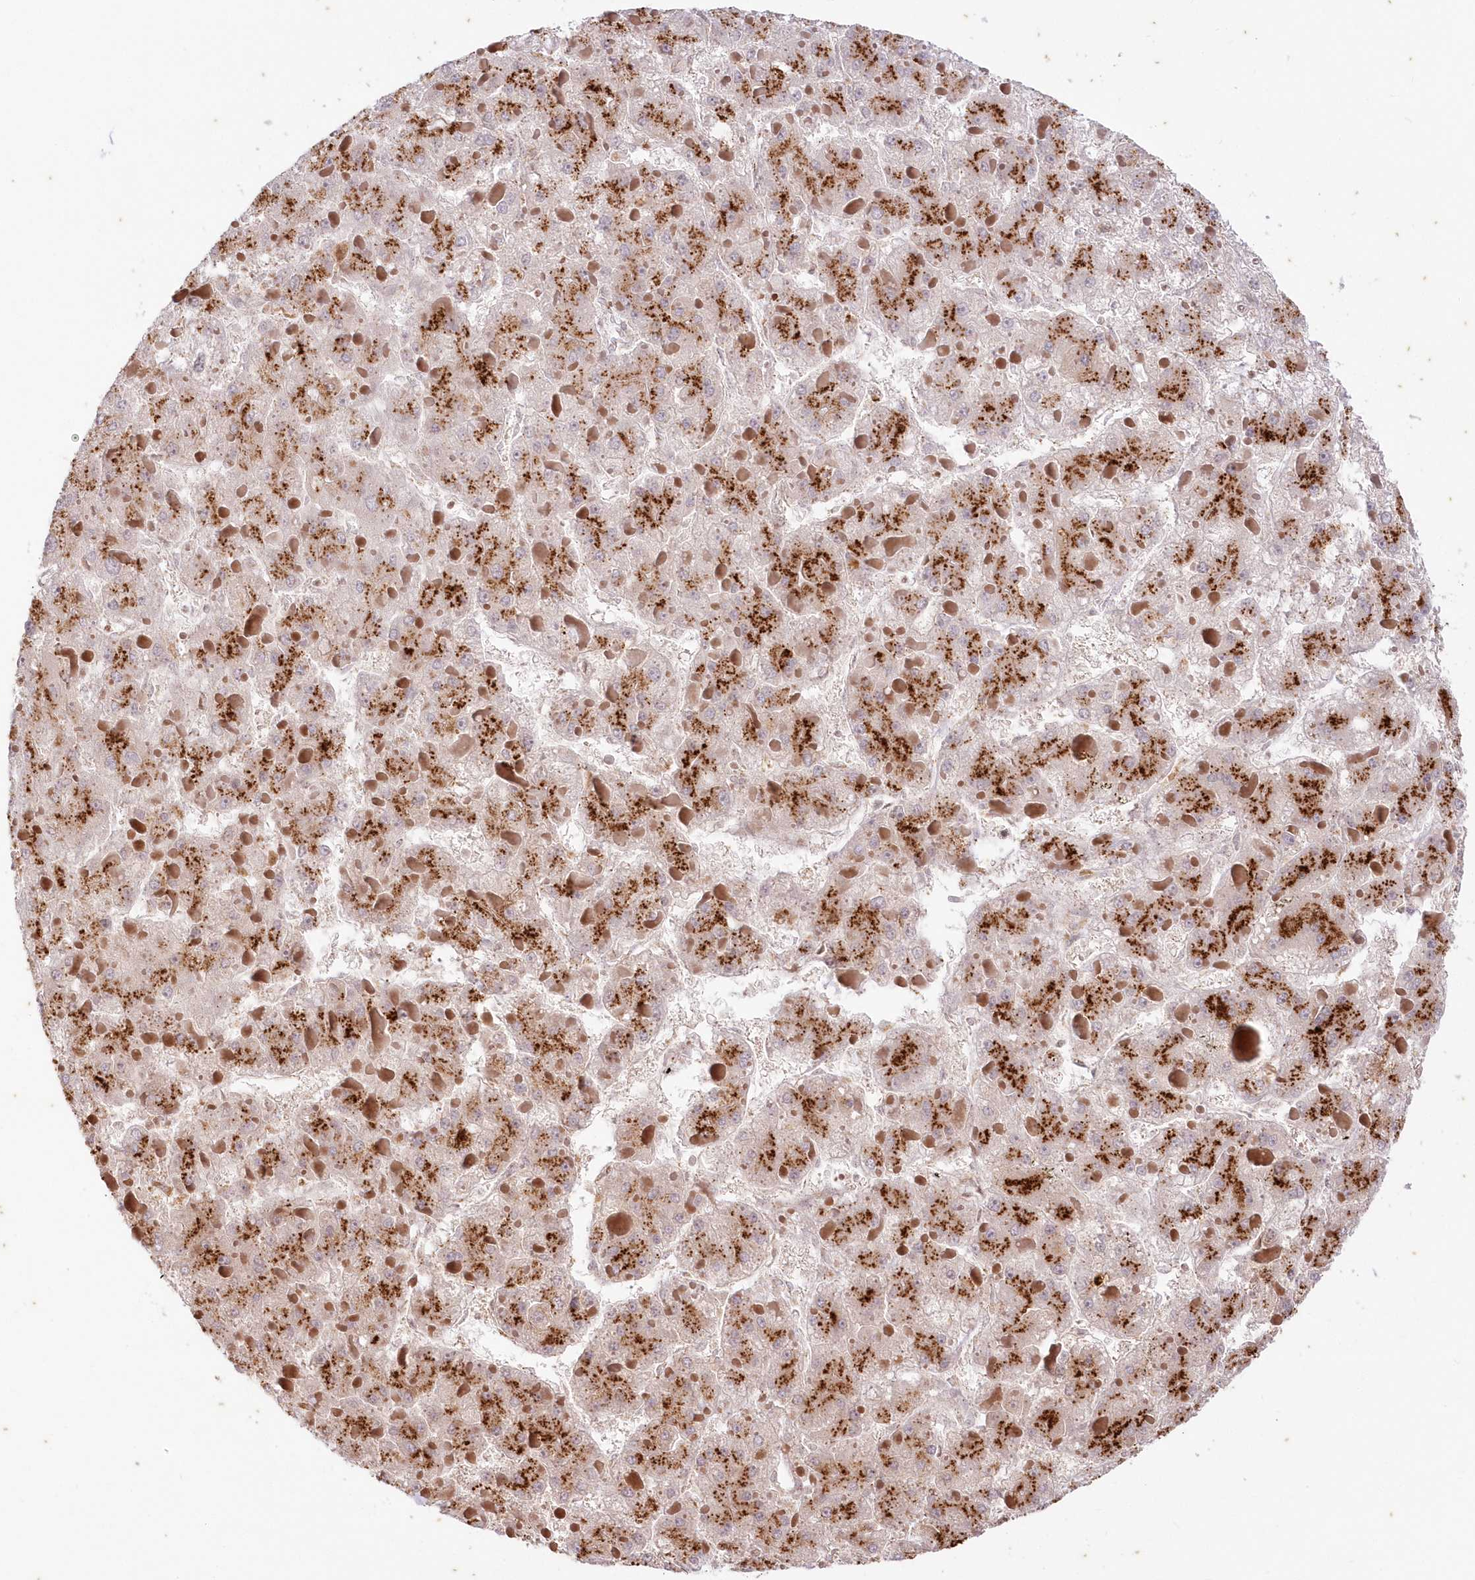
{"staining": {"intensity": "strong", "quantity": "25%-75%", "location": "cytoplasmic/membranous"}, "tissue": "liver cancer", "cell_type": "Tumor cells", "image_type": "cancer", "snomed": [{"axis": "morphology", "description": "Carcinoma, Hepatocellular, NOS"}, {"axis": "topography", "description": "Liver"}], "caption": "About 25%-75% of tumor cells in hepatocellular carcinoma (liver) display strong cytoplasmic/membranous protein expression as visualized by brown immunohistochemical staining.", "gene": "MTMR3", "patient": {"sex": "female", "age": 73}}